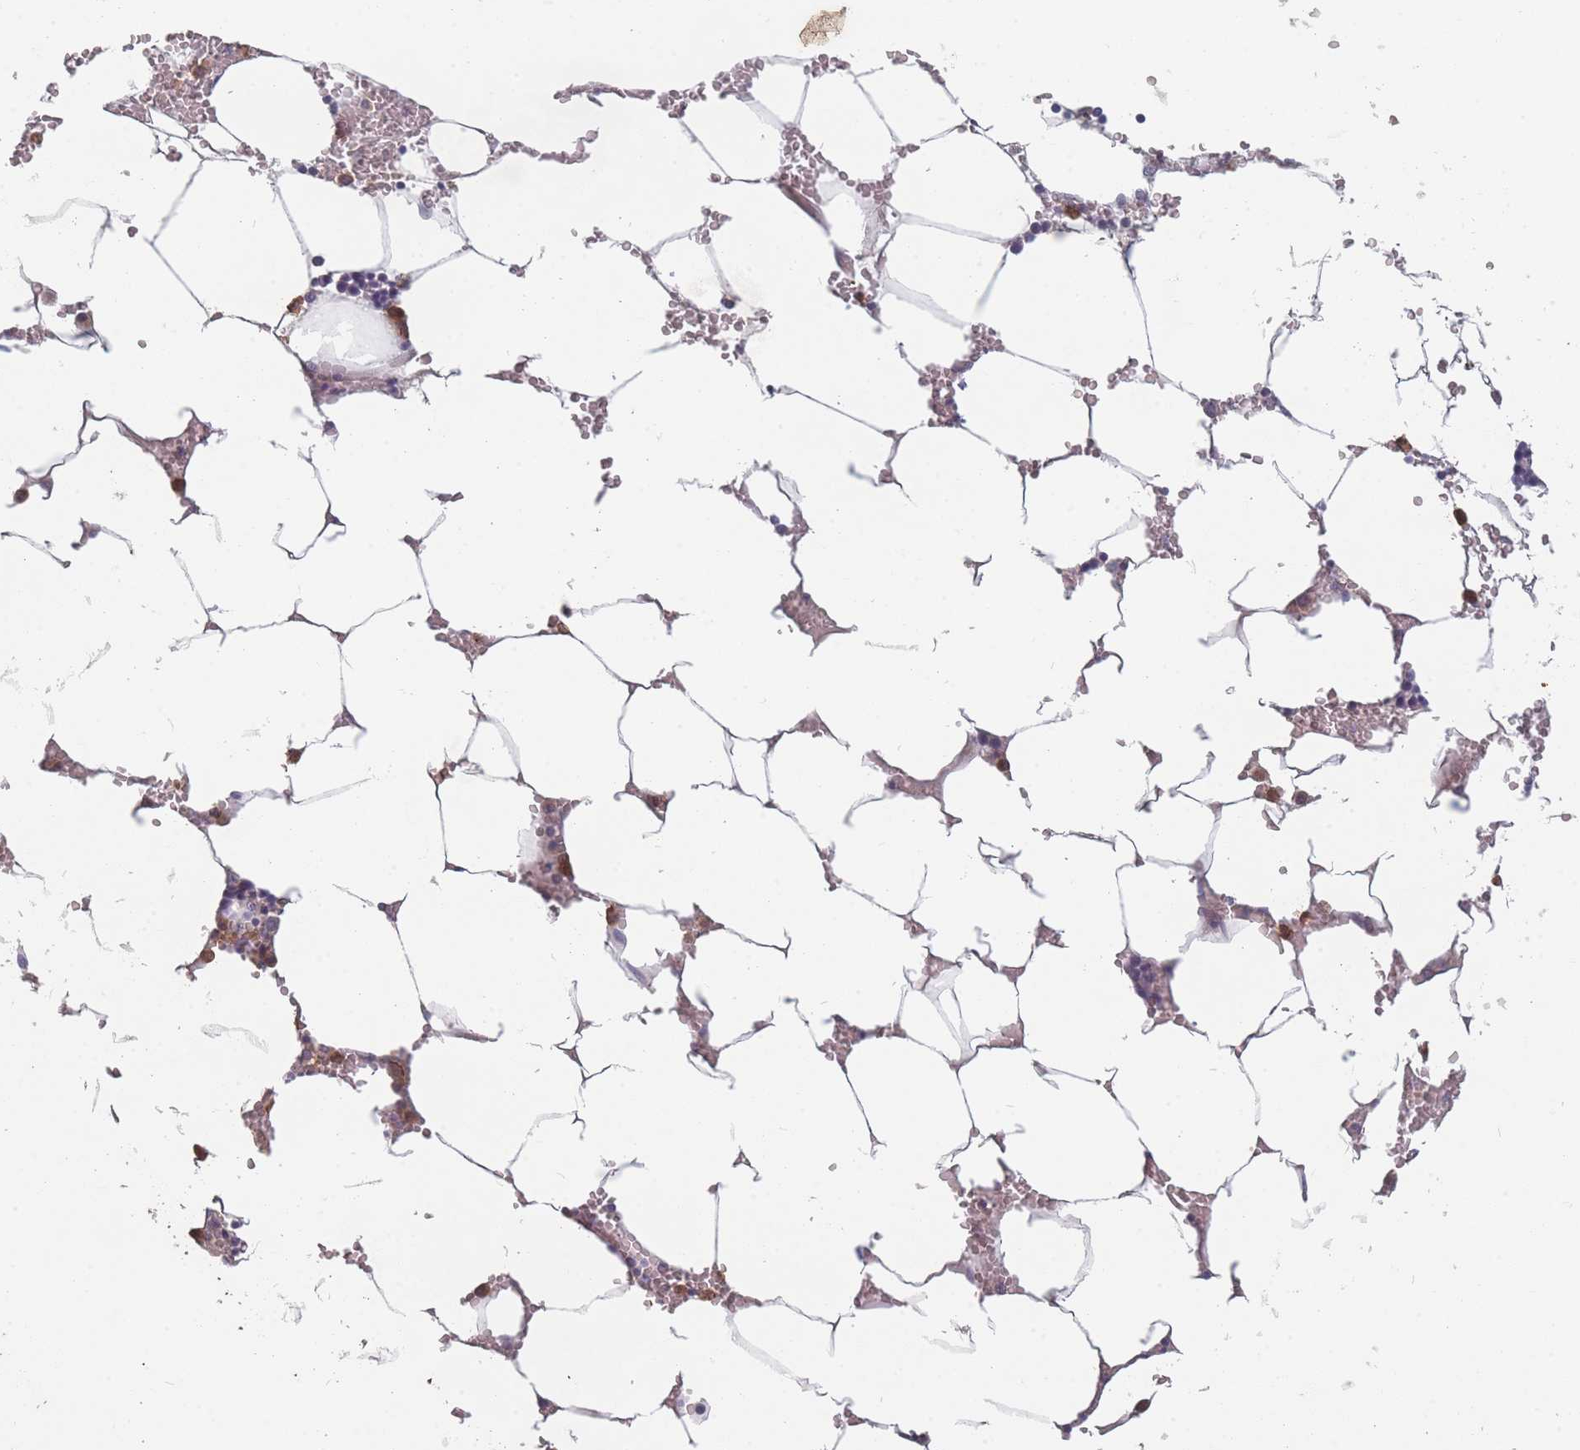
{"staining": {"intensity": "moderate", "quantity": "<25%", "location": "cytoplasmic/membranous"}, "tissue": "bone marrow", "cell_type": "Hematopoietic cells", "image_type": "normal", "snomed": [{"axis": "morphology", "description": "Normal tissue, NOS"}, {"axis": "topography", "description": "Bone marrow"}], "caption": "Immunohistochemical staining of unremarkable human bone marrow demonstrates low levels of moderate cytoplasmic/membranous positivity in approximately <25% of hematopoietic cells. (brown staining indicates protein expression, while blue staining denotes nuclei).", "gene": "BST1", "patient": {"sex": "male", "age": 70}}